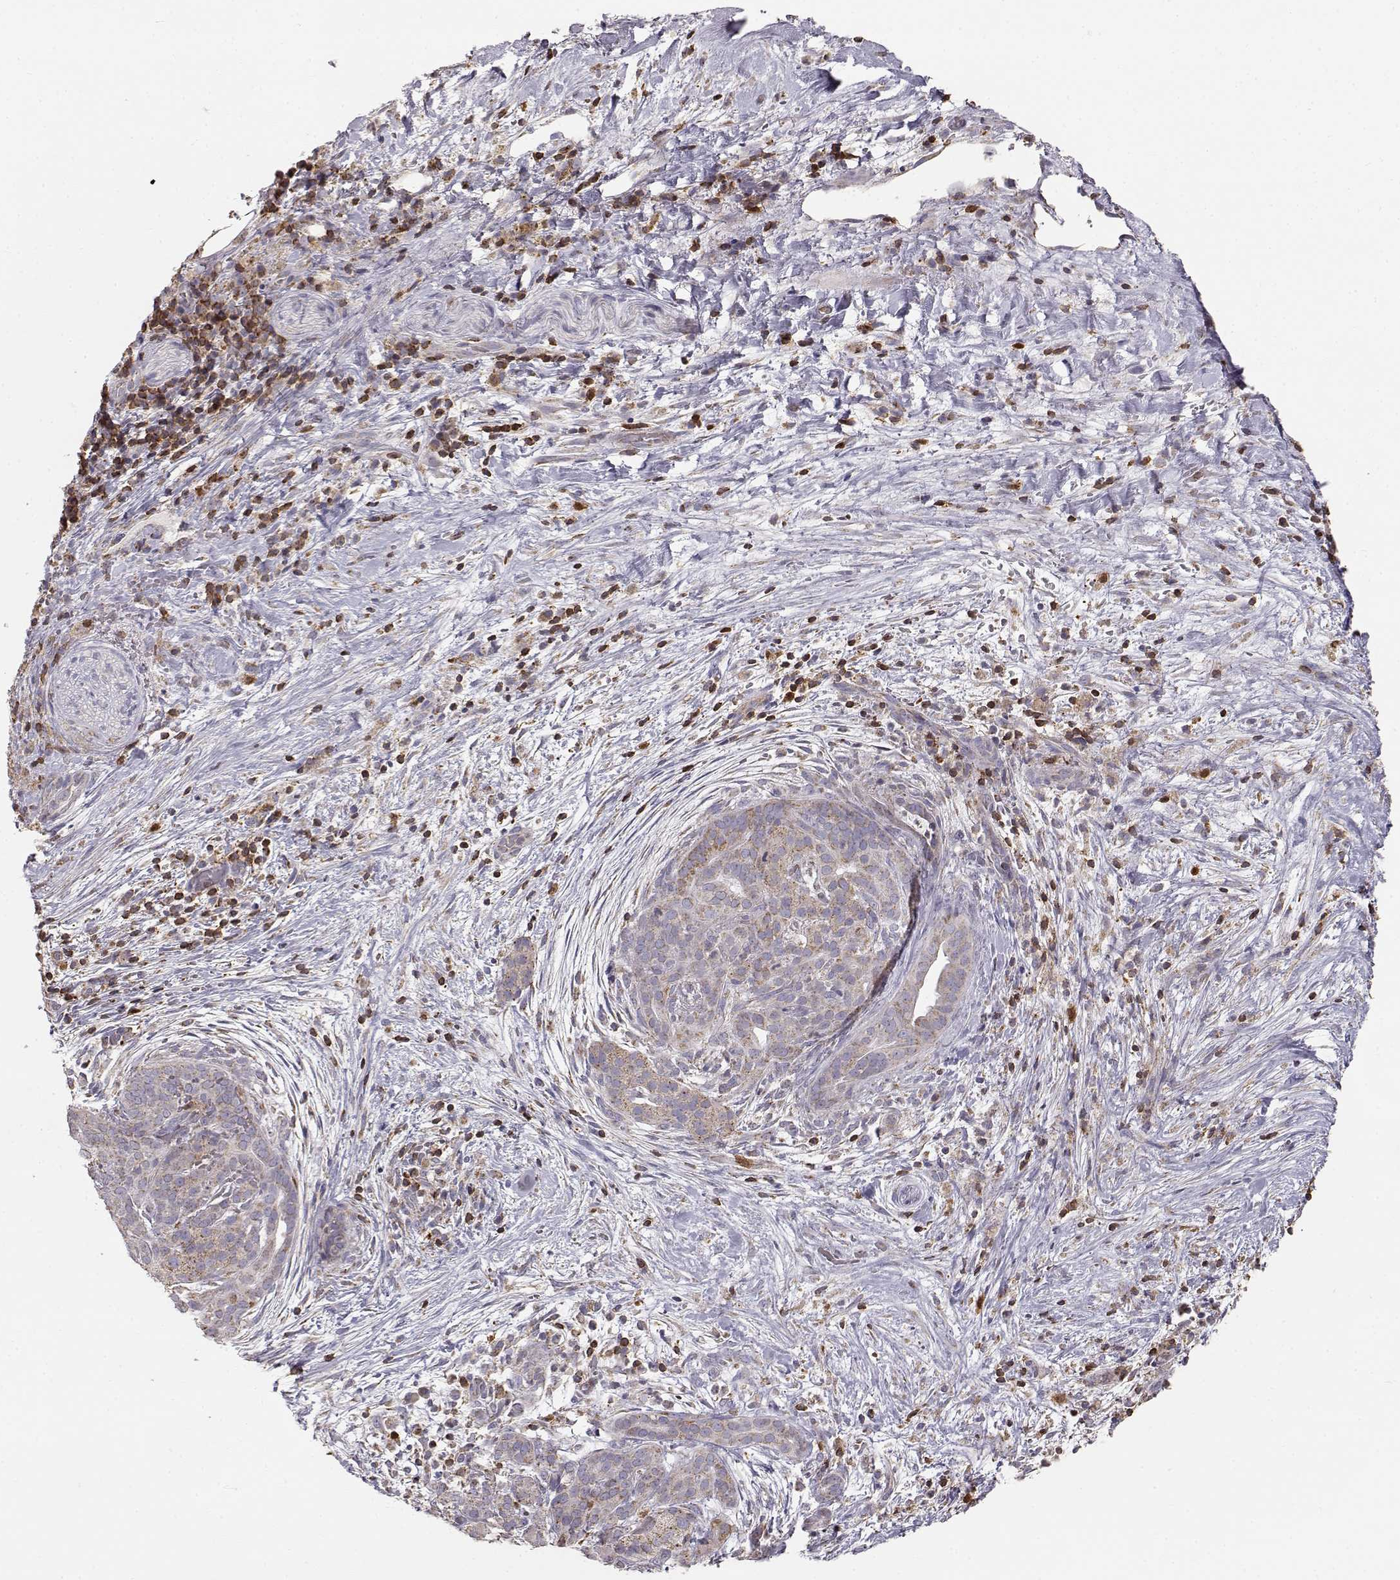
{"staining": {"intensity": "moderate", "quantity": ">75%", "location": "cytoplasmic/membranous"}, "tissue": "pancreatic cancer", "cell_type": "Tumor cells", "image_type": "cancer", "snomed": [{"axis": "morphology", "description": "Adenocarcinoma, NOS"}, {"axis": "topography", "description": "Pancreas"}], "caption": "An image of human pancreatic cancer stained for a protein demonstrates moderate cytoplasmic/membranous brown staining in tumor cells. (DAB (3,3'-diaminobenzidine) IHC, brown staining for protein, blue staining for nuclei).", "gene": "GRAP2", "patient": {"sex": "male", "age": 44}}